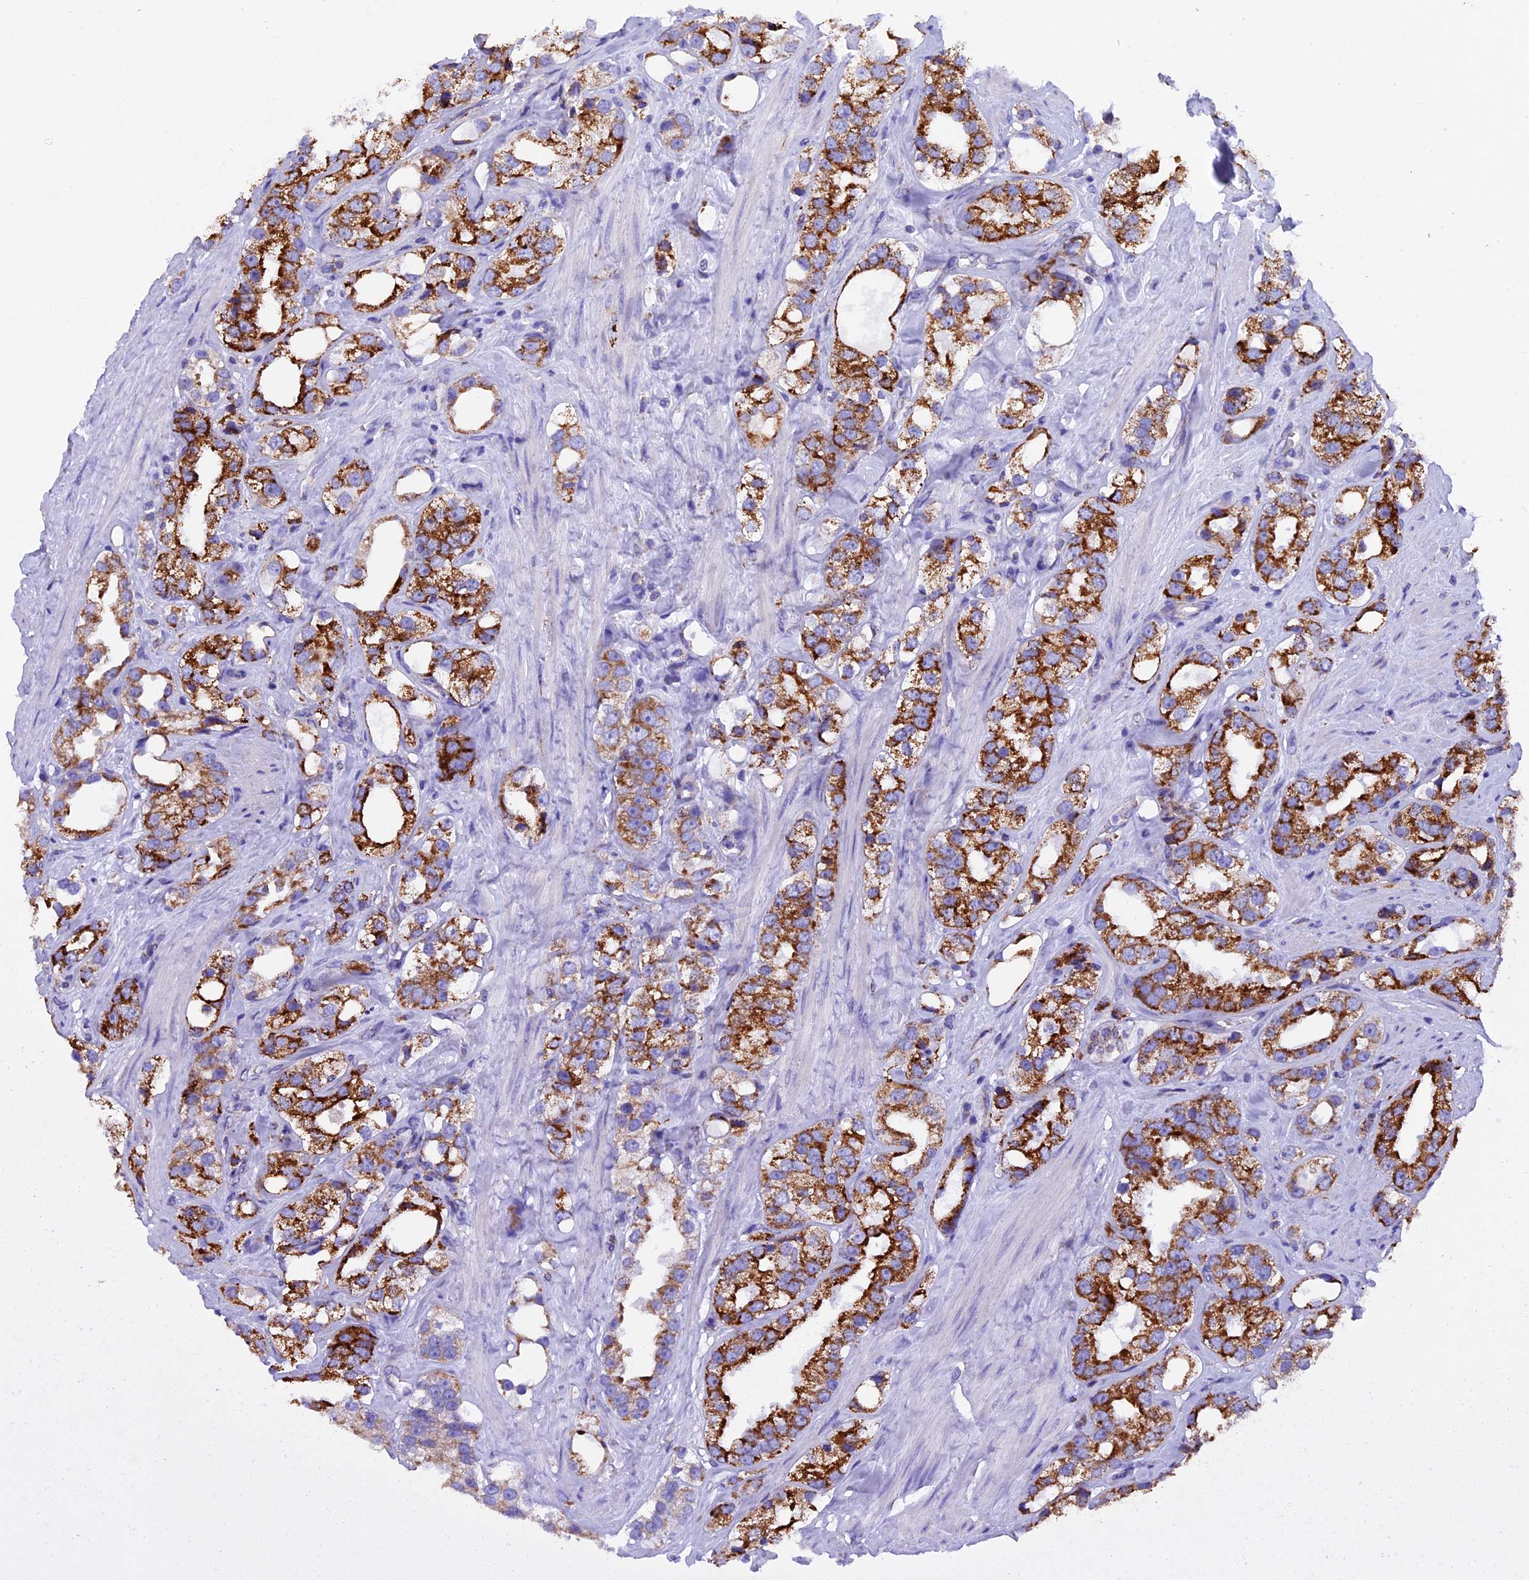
{"staining": {"intensity": "strong", "quantity": ">75%", "location": "cytoplasmic/membranous"}, "tissue": "prostate cancer", "cell_type": "Tumor cells", "image_type": "cancer", "snomed": [{"axis": "morphology", "description": "Adenocarcinoma, NOS"}, {"axis": "topography", "description": "Prostate"}], "caption": "Tumor cells demonstrate high levels of strong cytoplasmic/membranous expression in about >75% of cells in human prostate cancer.", "gene": "SLC8B1", "patient": {"sex": "male", "age": 79}}